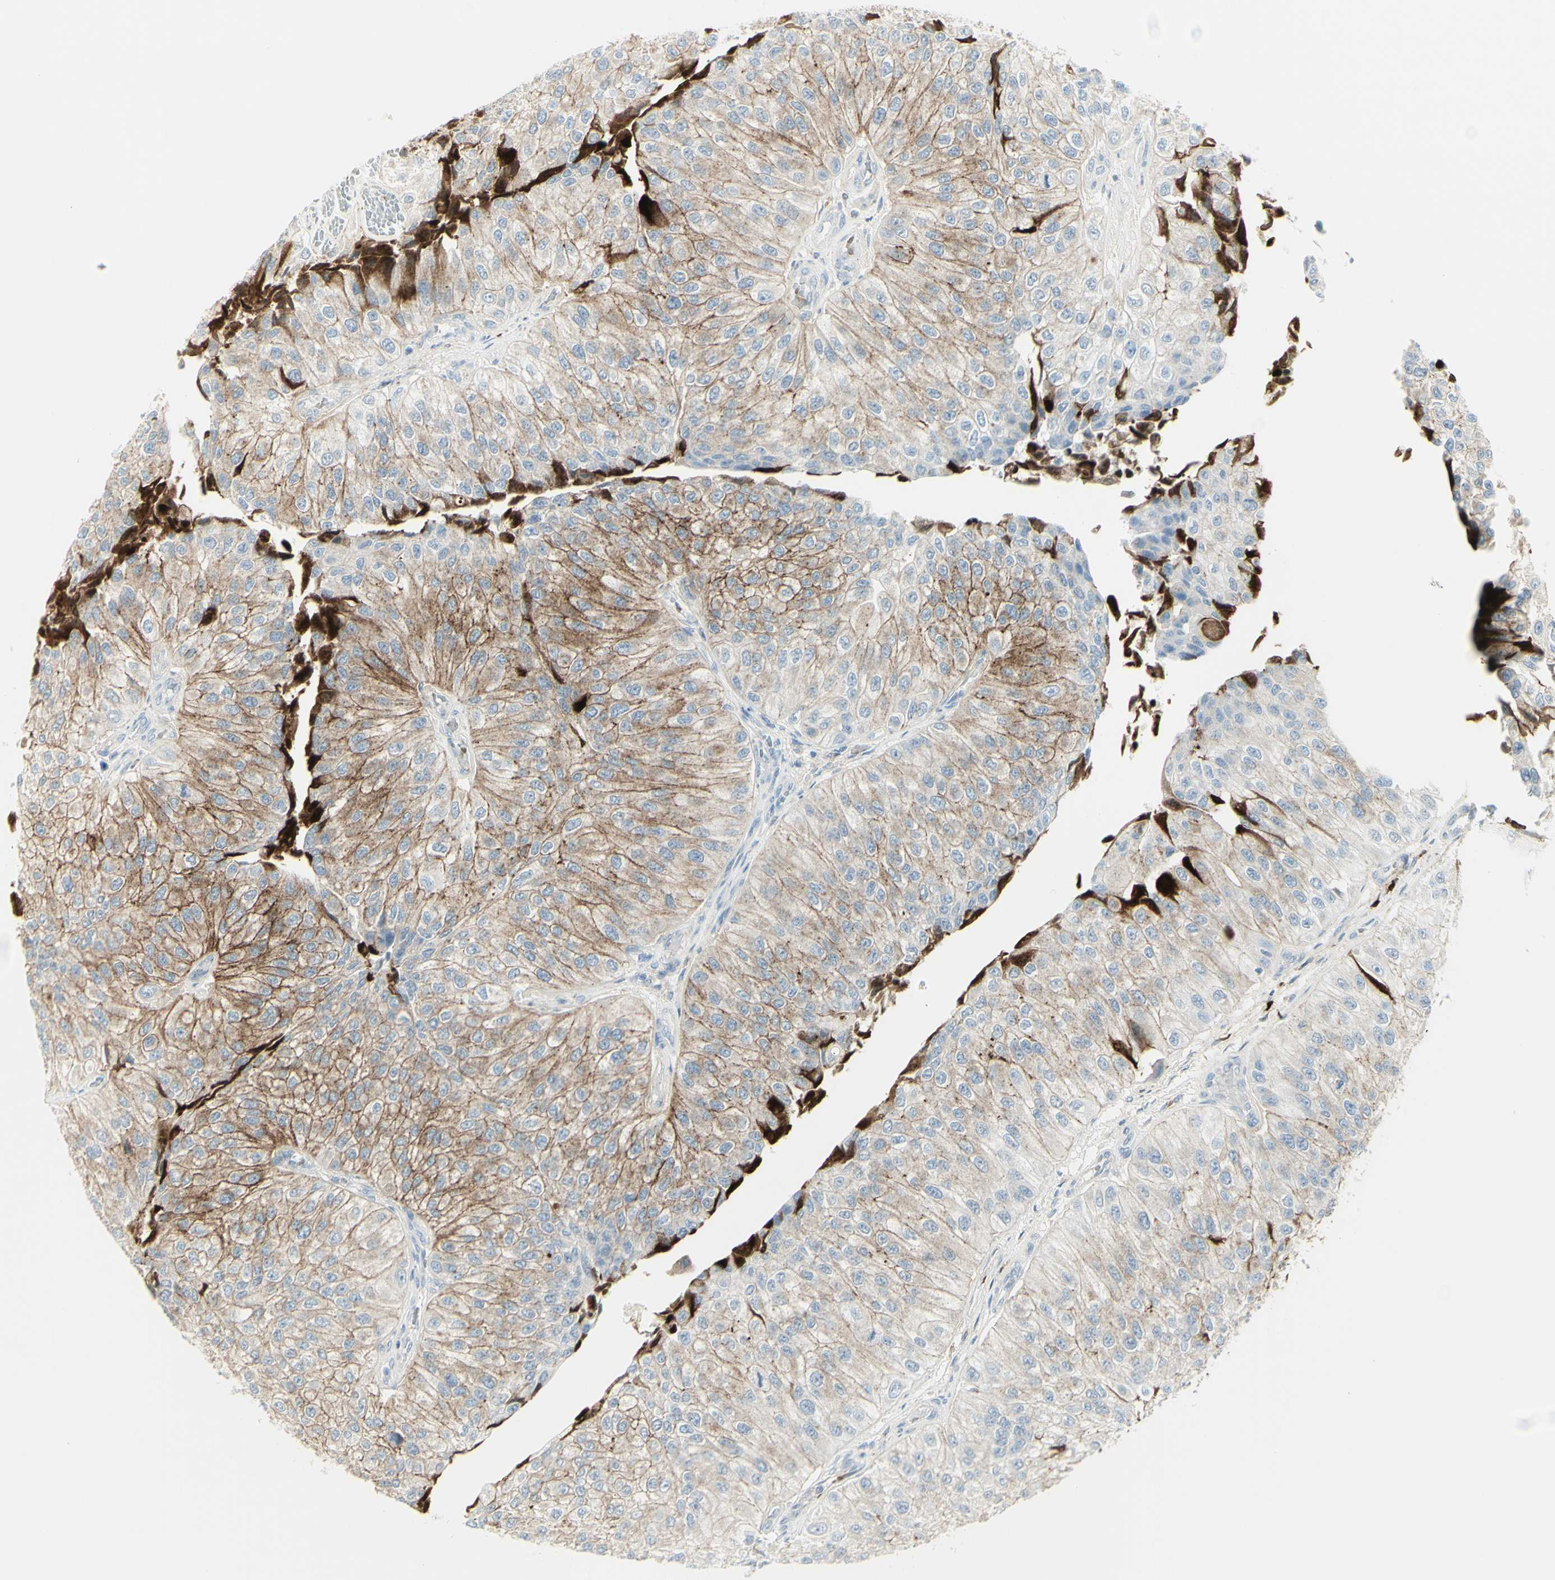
{"staining": {"intensity": "strong", "quantity": "25%-75%", "location": "cytoplasmic/membranous"}, "tissue": "urothelial cancer", "cell_type": "Tumor cells", "image_type": "cancer", "snomed": [{"axis": "morphology", "description": "Urothelial carcinoma, High grade"}, {"axis": "topography", "description": "Kidney"}, {"axis": "topography", "description": "Urinary bladder"}], "caption": "Urothelial cancer stained with a brown dye shows strong cytoplasmic/membranous positive positivity in about 25%-75% of tumor cells.", "gene": "MDK", "patient": {"sex": "male", "age": 77}}